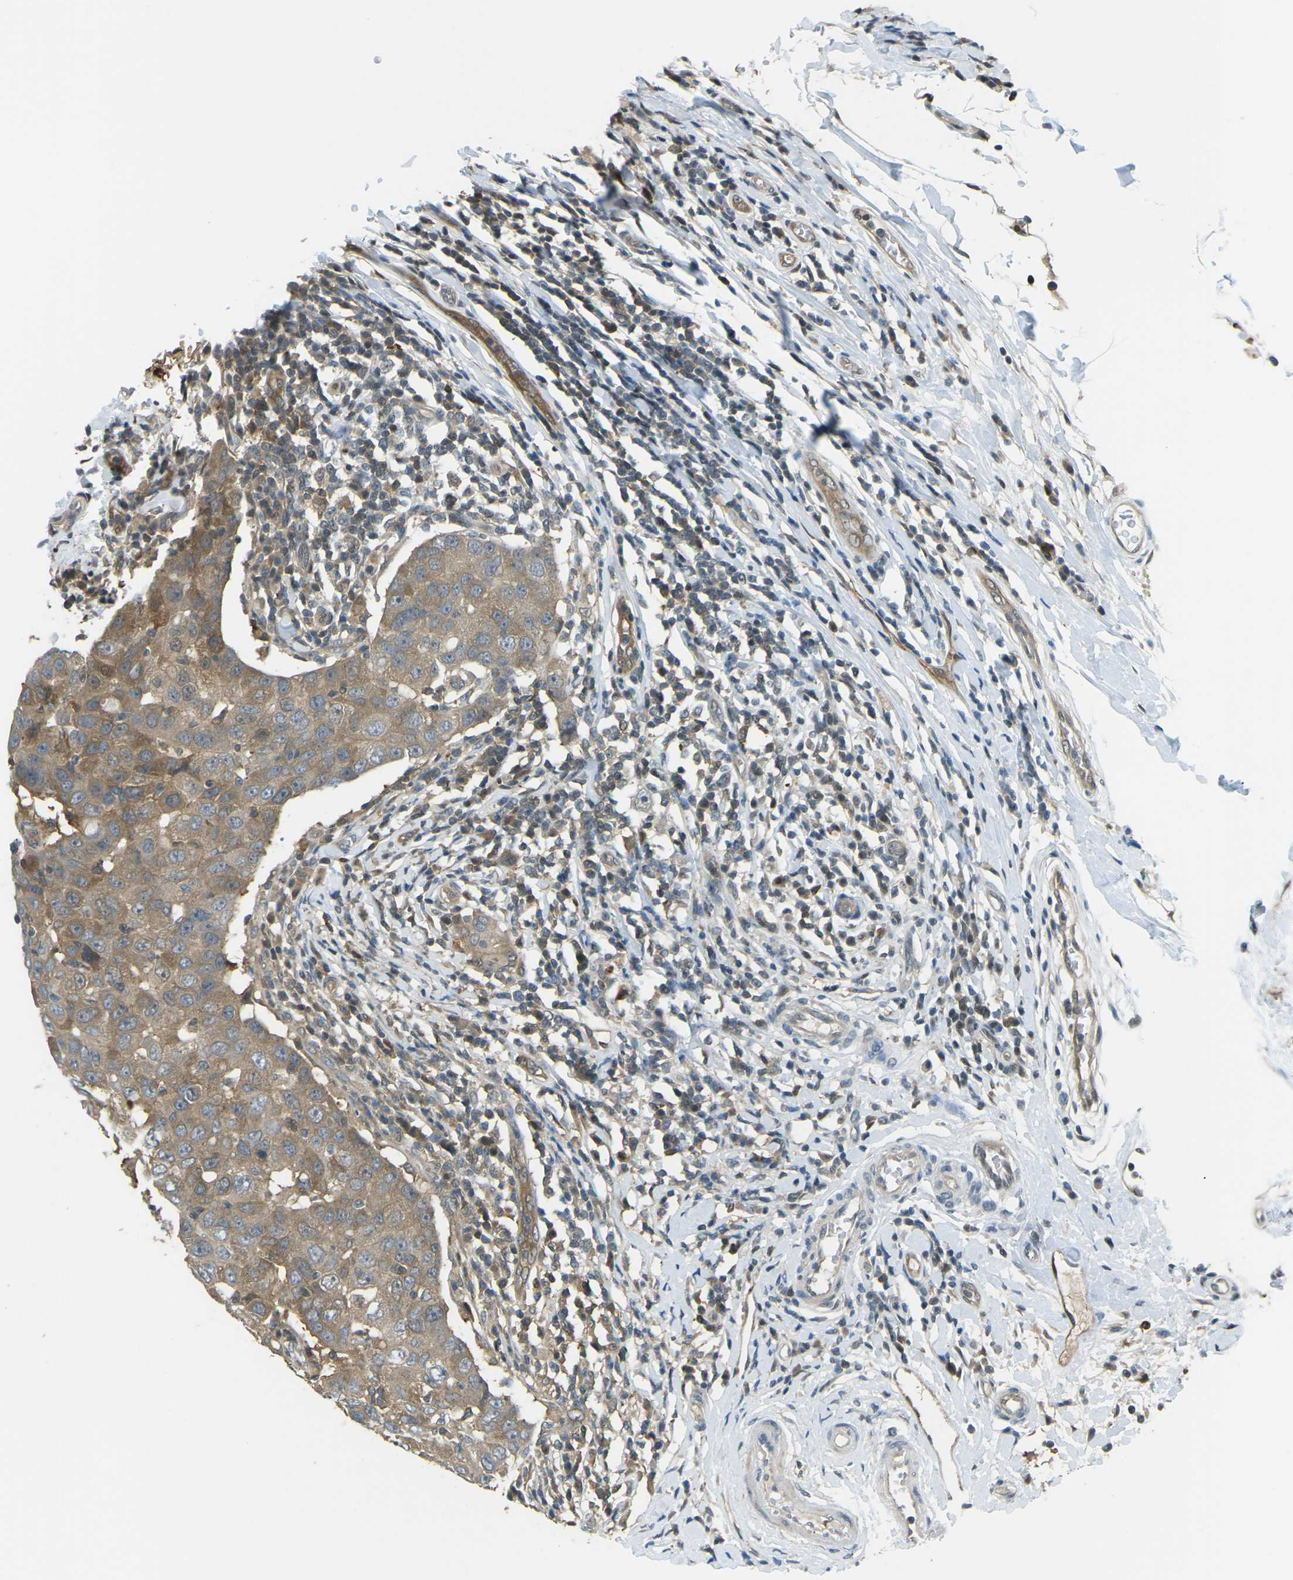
{"staining": {"intensity": "moderate", "quantity": ">75%", "location": "cytoplasmic/membranous"}, "tissue": "breast cancer", "cell_type": "Tumor cells", "image_type": "cancer", "snomed": [{"axis": "morphology", "description": "Duct carcinoma"}, {"axis": "topography", "description": "Breast"}], "caption": "Protein positivity by immunohistochemistry (IHC) exhibits moderate cytoplasmic/membranous positivity in about >75% of tumor cells in breast intraductal carcinoma.", "gene": "PIEZO2", "patient": {"sex": "female", "age": 27}}